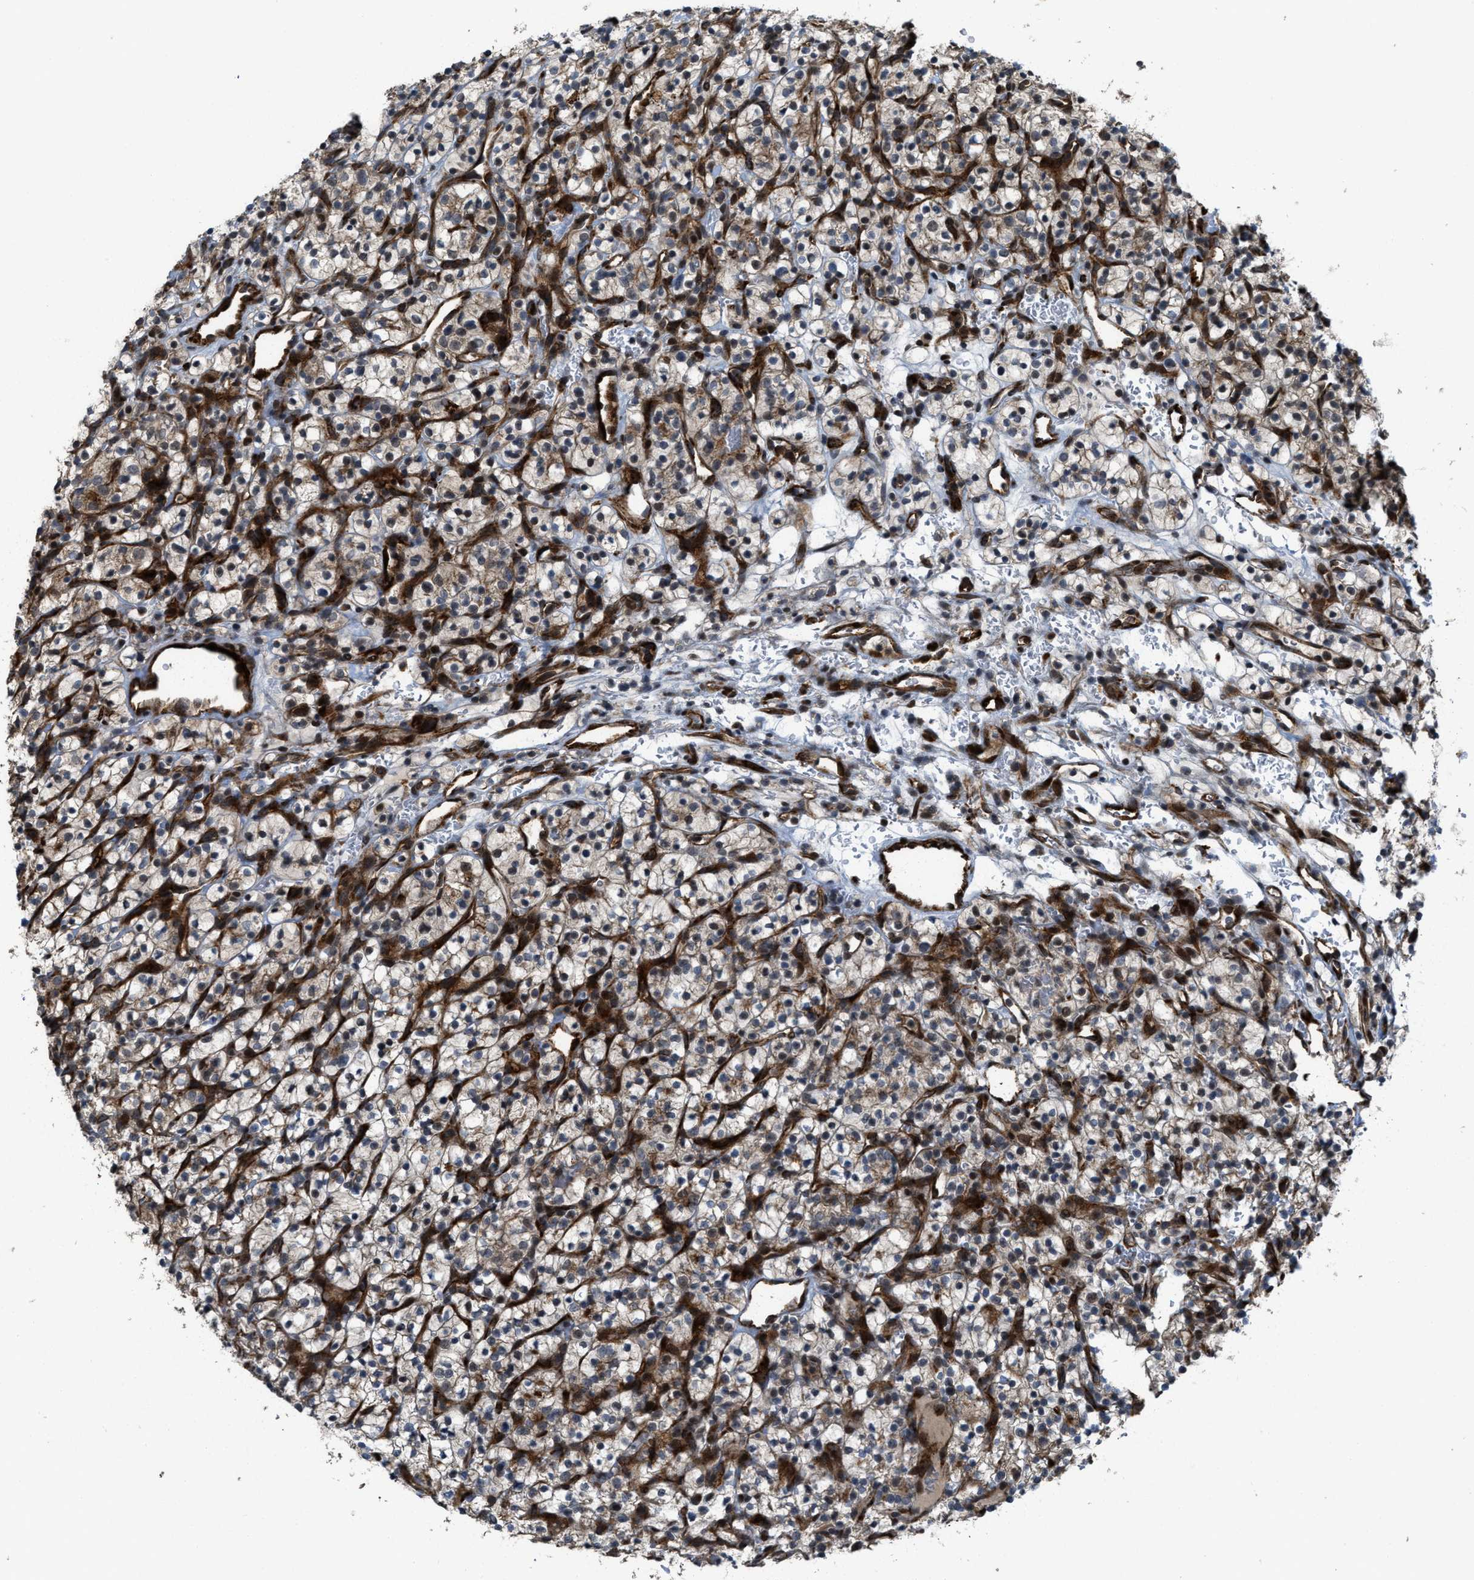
{"staining": {"intensity": "moderate", "quantity": "25%-75%", "location": "cytoplasmic/membranous"}, "tissue": "renal cancer", "cell_type": "Tumor cells", "image_type": "cancer", "snomed": [{"axis": "morphology", "description": "Adenocarcinoma, NOS"}, {"axis": "topography", "description": "Kidney"}], "caption": "Immunohistochemical staining of adenocarcinoma (renal) shows medium levels of moderate cytoplasmic/membranous positivity in approximately 25%-75% of tumor cells.", "gene": "DPF2", "patient": {"sex": "female", "age": 57}}